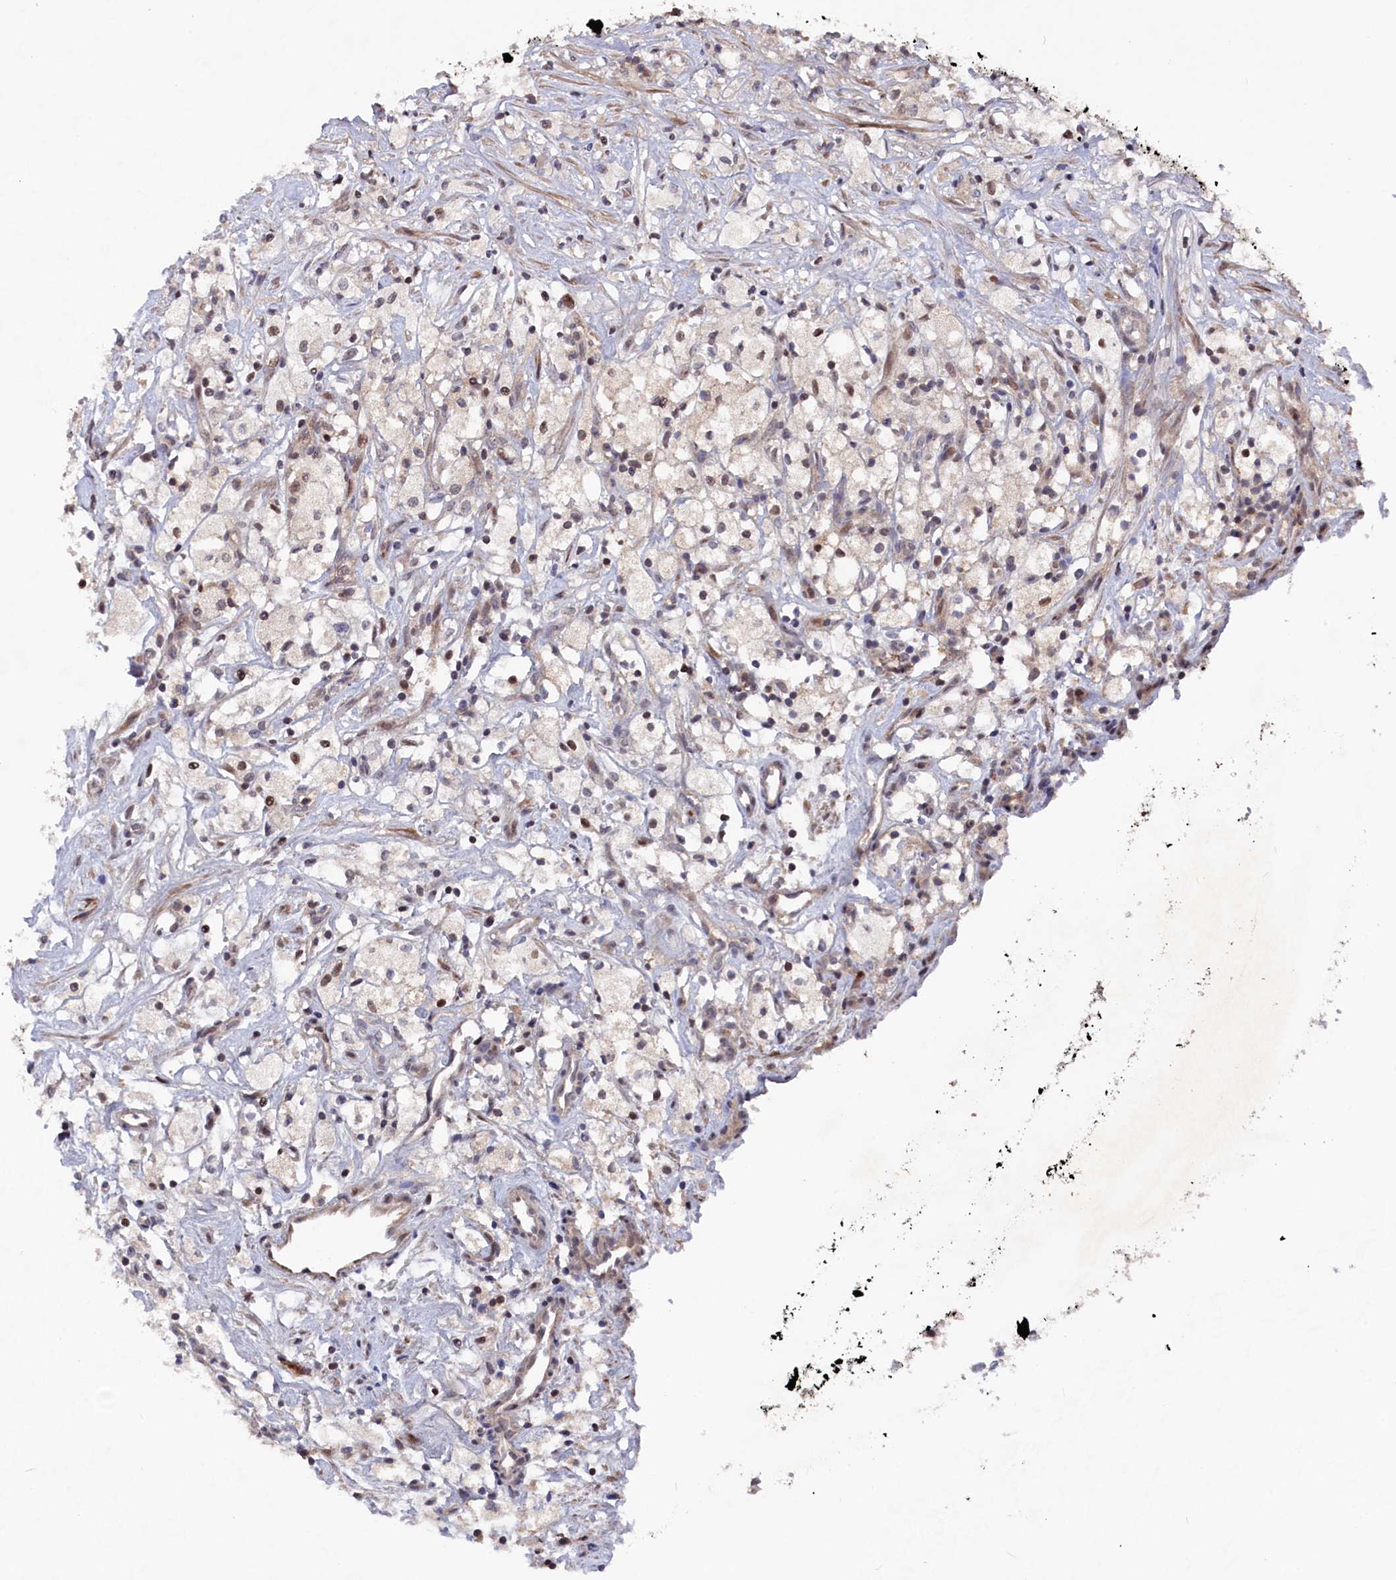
{"staining": {"intensity": "weak", "quantity": "<25%", "location": "nuclear"}, "tissue": "renal cancer", "cell_type": "Tumor cells", "image_type": "cancer", "snomed": [{"axis": "morphology", "description": "Adenocarcinoma, NOS"}, {"axis": "topography", "description": "Kidney"}], "caption": "Micrograph shows no significant protein expression in tumor cells of adenocarcinoma (renal).", "gene": "TMC5", "patient": {"sex": "male", "age": 59}}